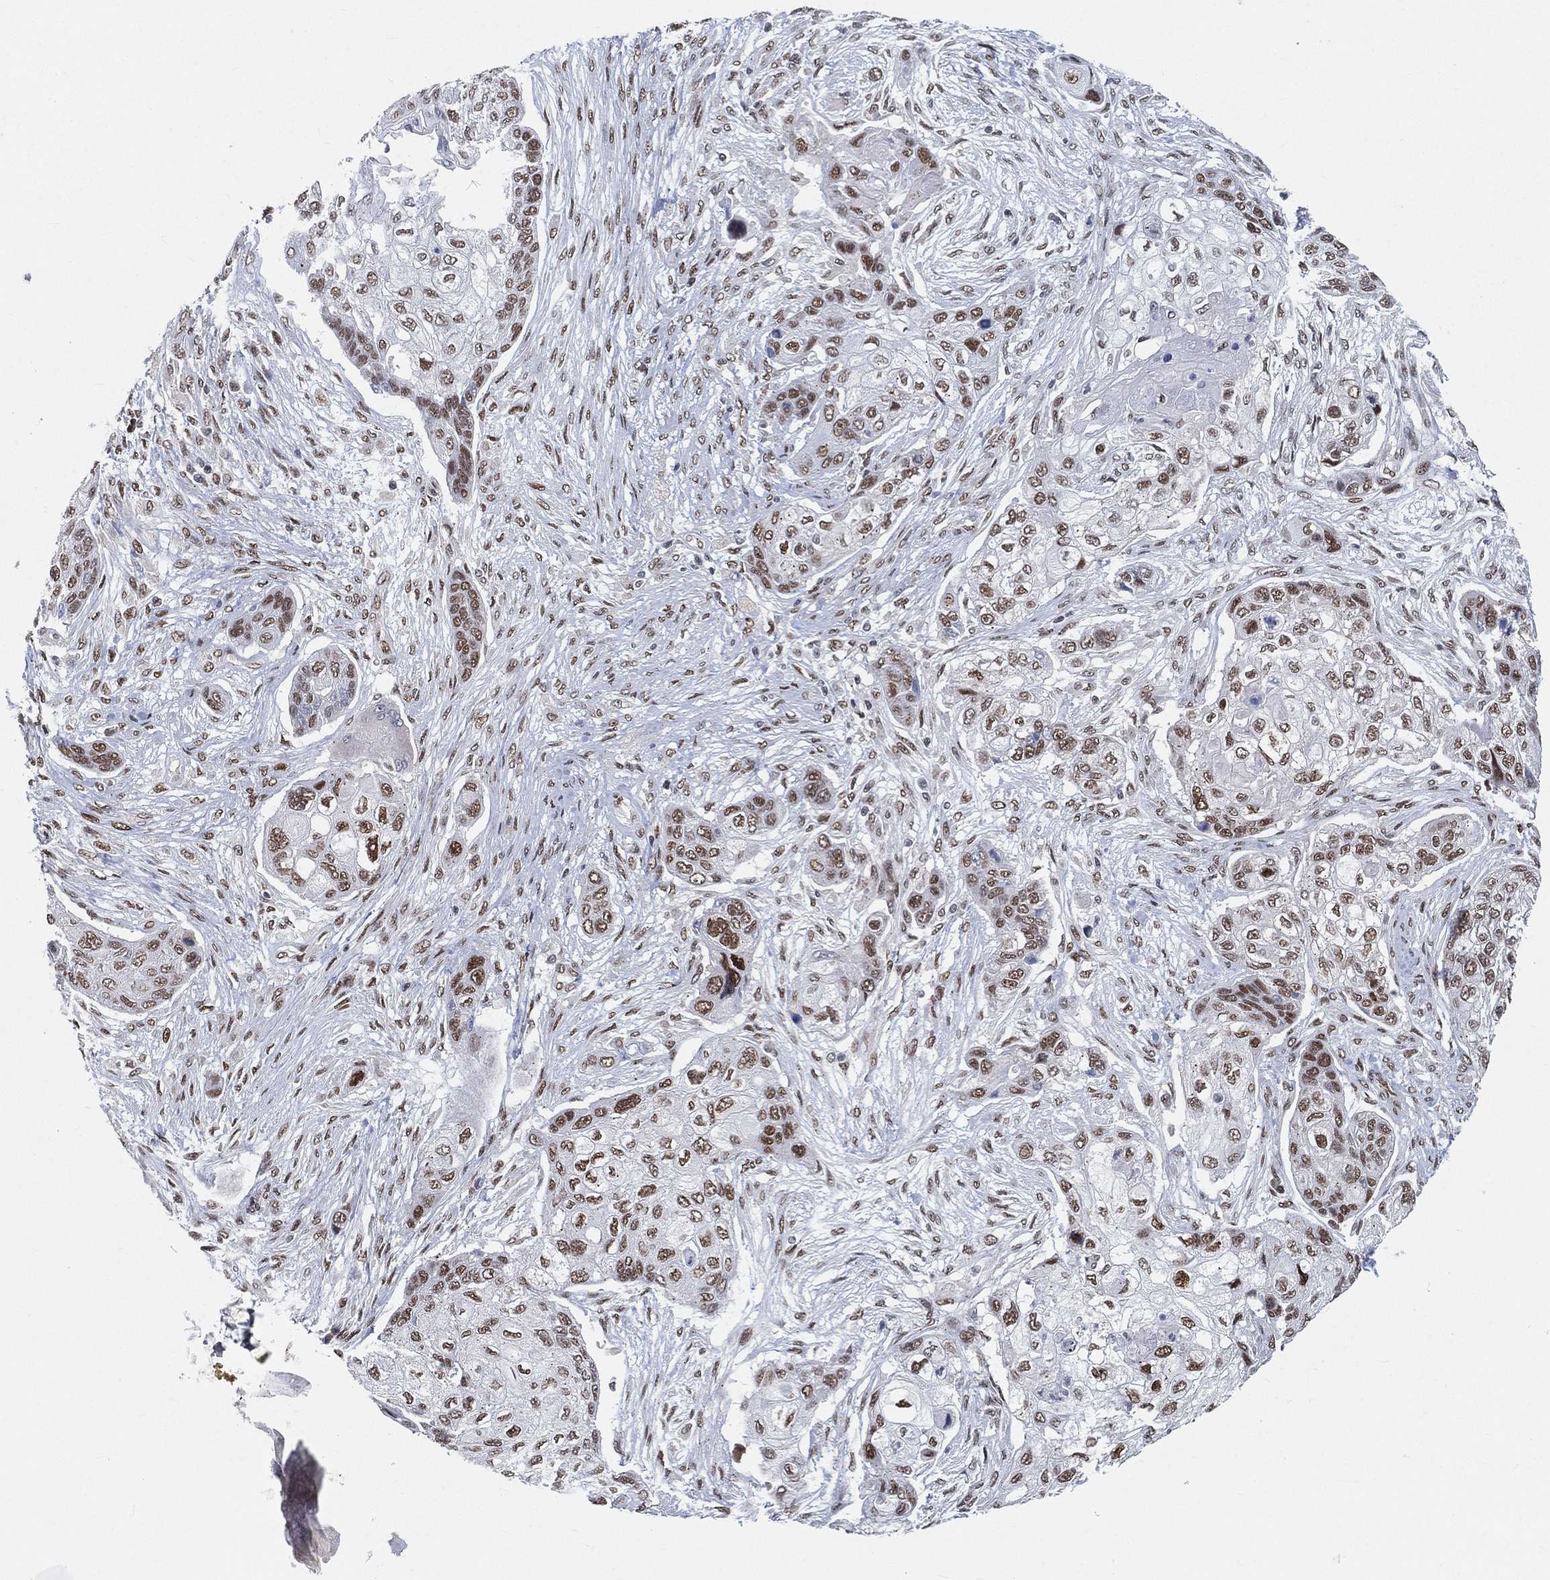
{"staining": {"intensity": "moderate", "quantity": ">75%", "location": "nuclear"}, "tissue": "lung cancer", "cell_type": "Tumor cells", "image_type": "cancer", "snomed": [{"axis": "morphology", "description": "Squamous cell carcinoma, NOS"}, {"axis": "topography", "description": "Lung"}], "caption": "A medium amount of moderate nuclear positivity is appreciated in about >75% of tumor cells in lung squamous cell carcinoma tissue.", "gene": "YLPM1", "patient": {"sex": "male", "age": 69}}